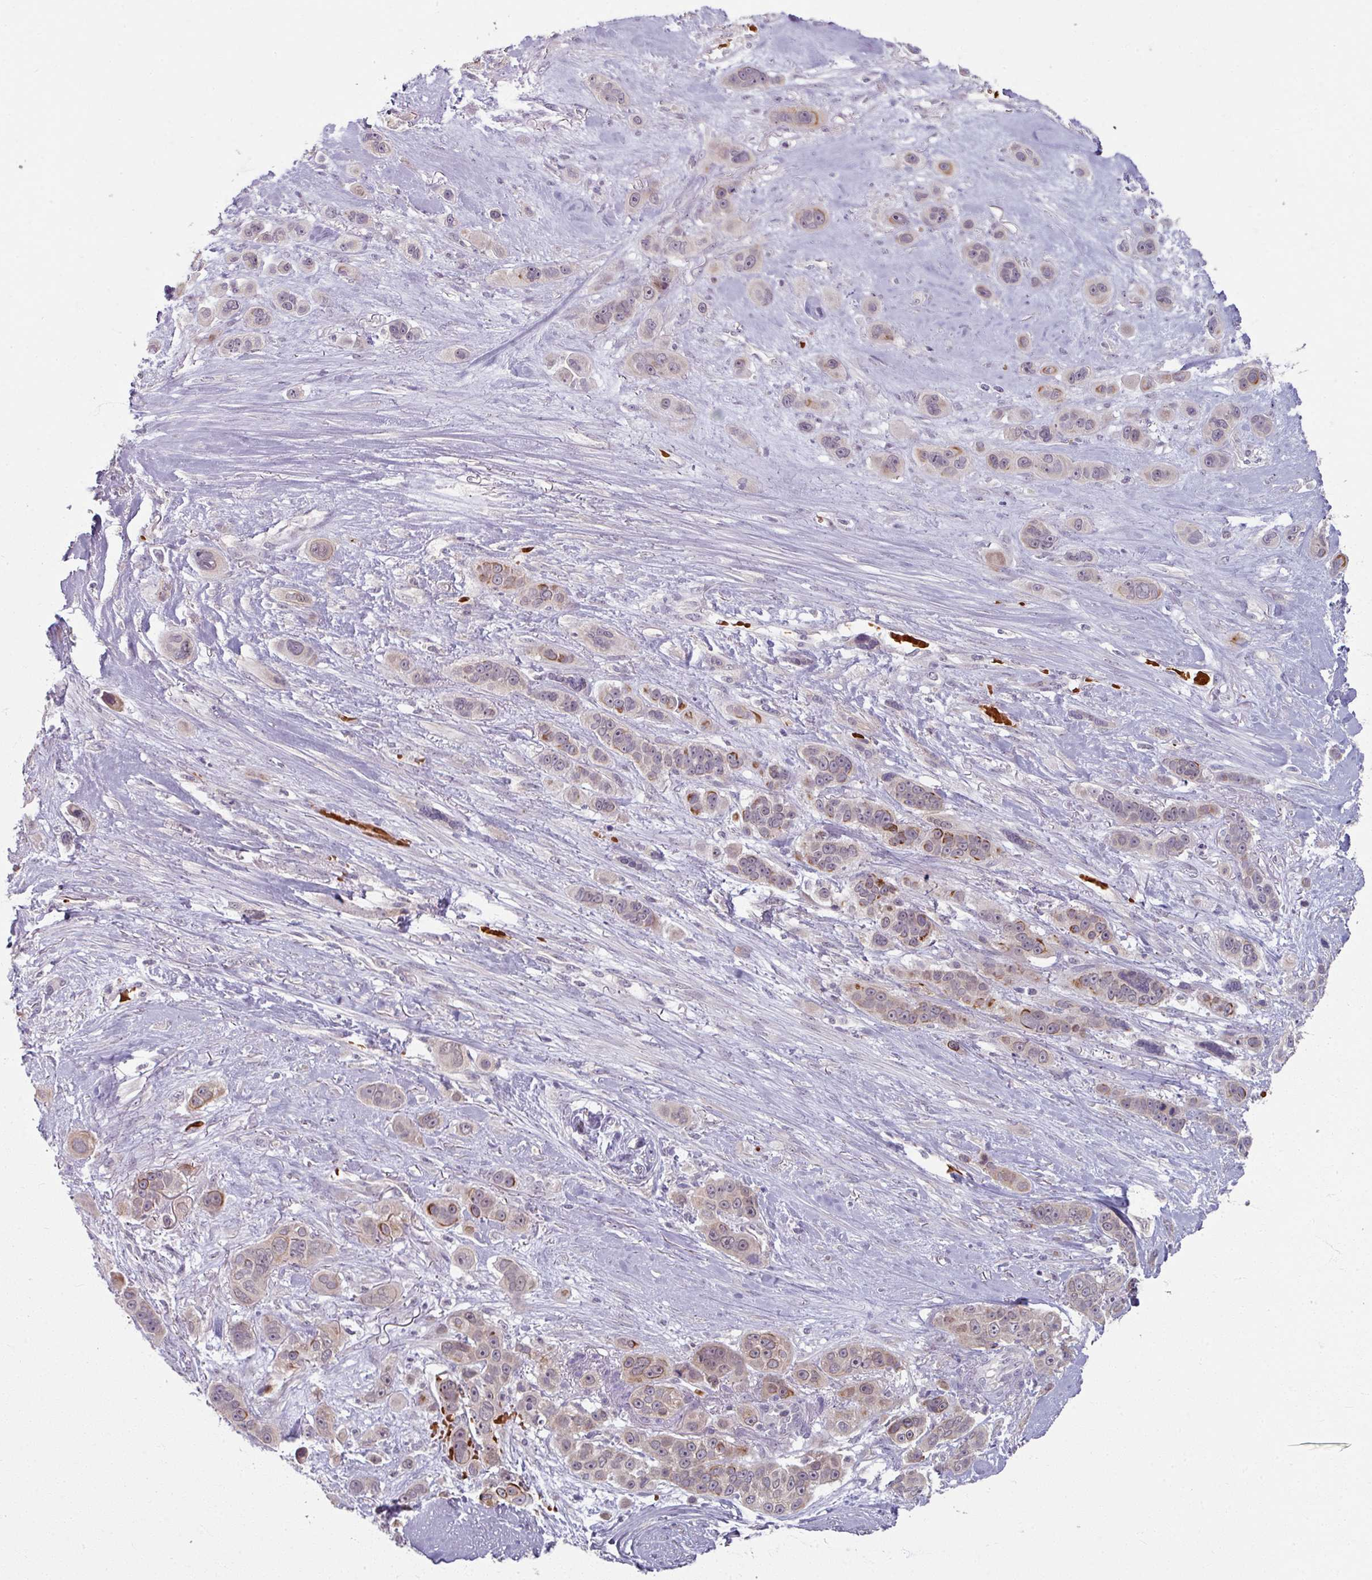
{"staining": {"intensity": "moderate", "quantity": "25%-75%", "location": "cytoplasmic/membranous"}, "tissue": "skin cancer", "cell_type": "Tumor cells", "image_type": "cancer", "snomed": [{"axis": "morphology", "description": "Squamous cell carcinoma, NOS"}, {"axis": "topography", "description": "Skin"}], "caption": "Human skin cancer (squamous cell carcinoma) stained for a protein (brown) shows moderate cytoplasmic/membranous positive staining in about 25%-75% of tumor cells.", "gene": "KMT5C", "patient": {"sex": "male", "age": 67}}